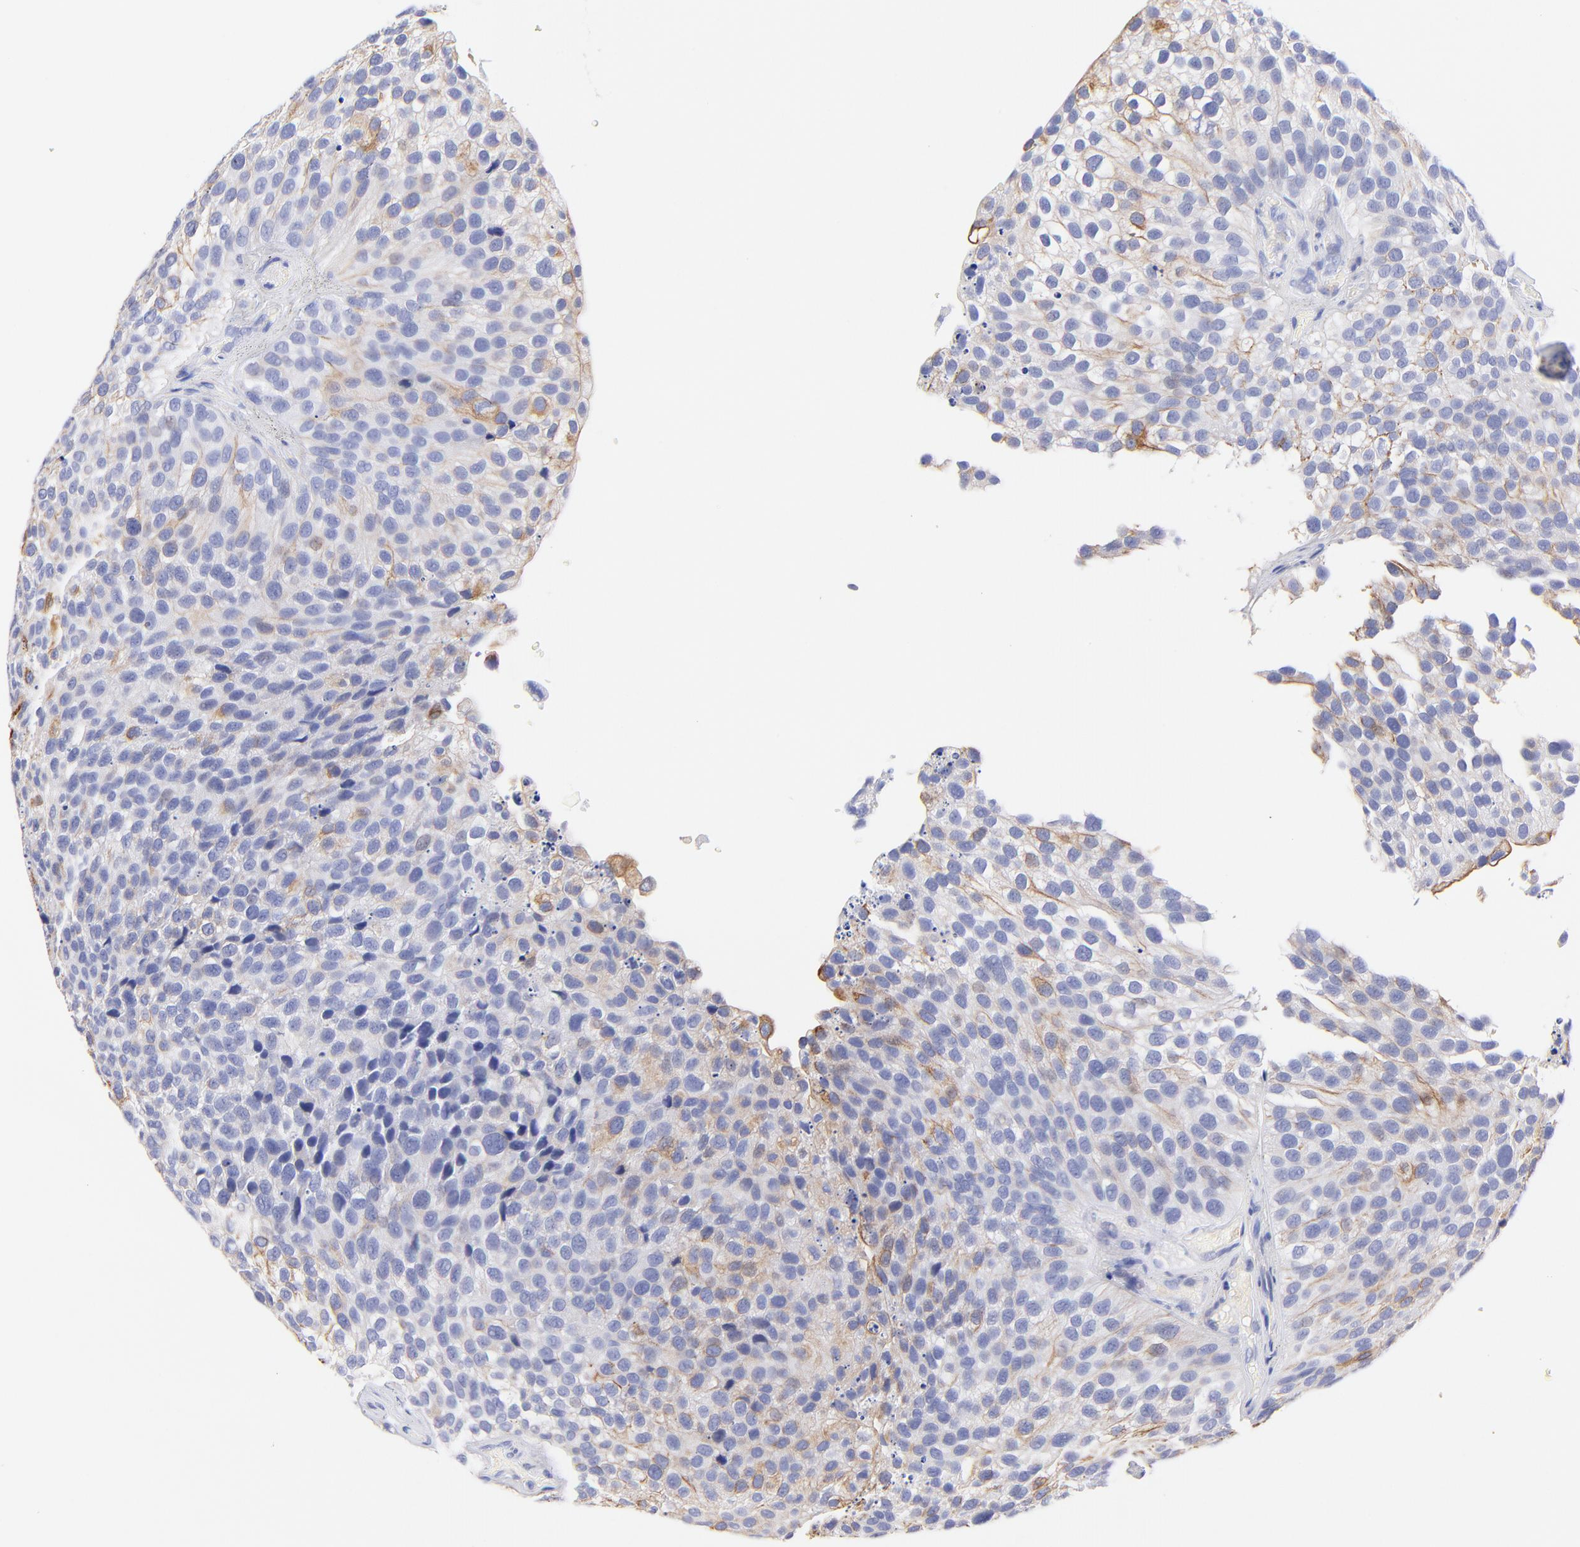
{"staining": {"intensity": "weak", "quantity": "25%-75%", "location": "cytoplasmic/membranous"}, "tissue": "urothelial cancer", "cell_type": "Tumor cells", "image_type": "cancer", "snomed": [{"axis": "morphology", "description": "Urothelial carcinoma, High grade"}, {"axis": "topography", "description": "Urinary bladder"}], "caption": "Approximately 25%-75% of tumor cells in human urothelial cancer display weak cytoplasmic/membranous protein expression as visualized by brown immunohistochemical staining.", "gene": "RAB3A", "patient": {"sex": "male", "age": 72}}